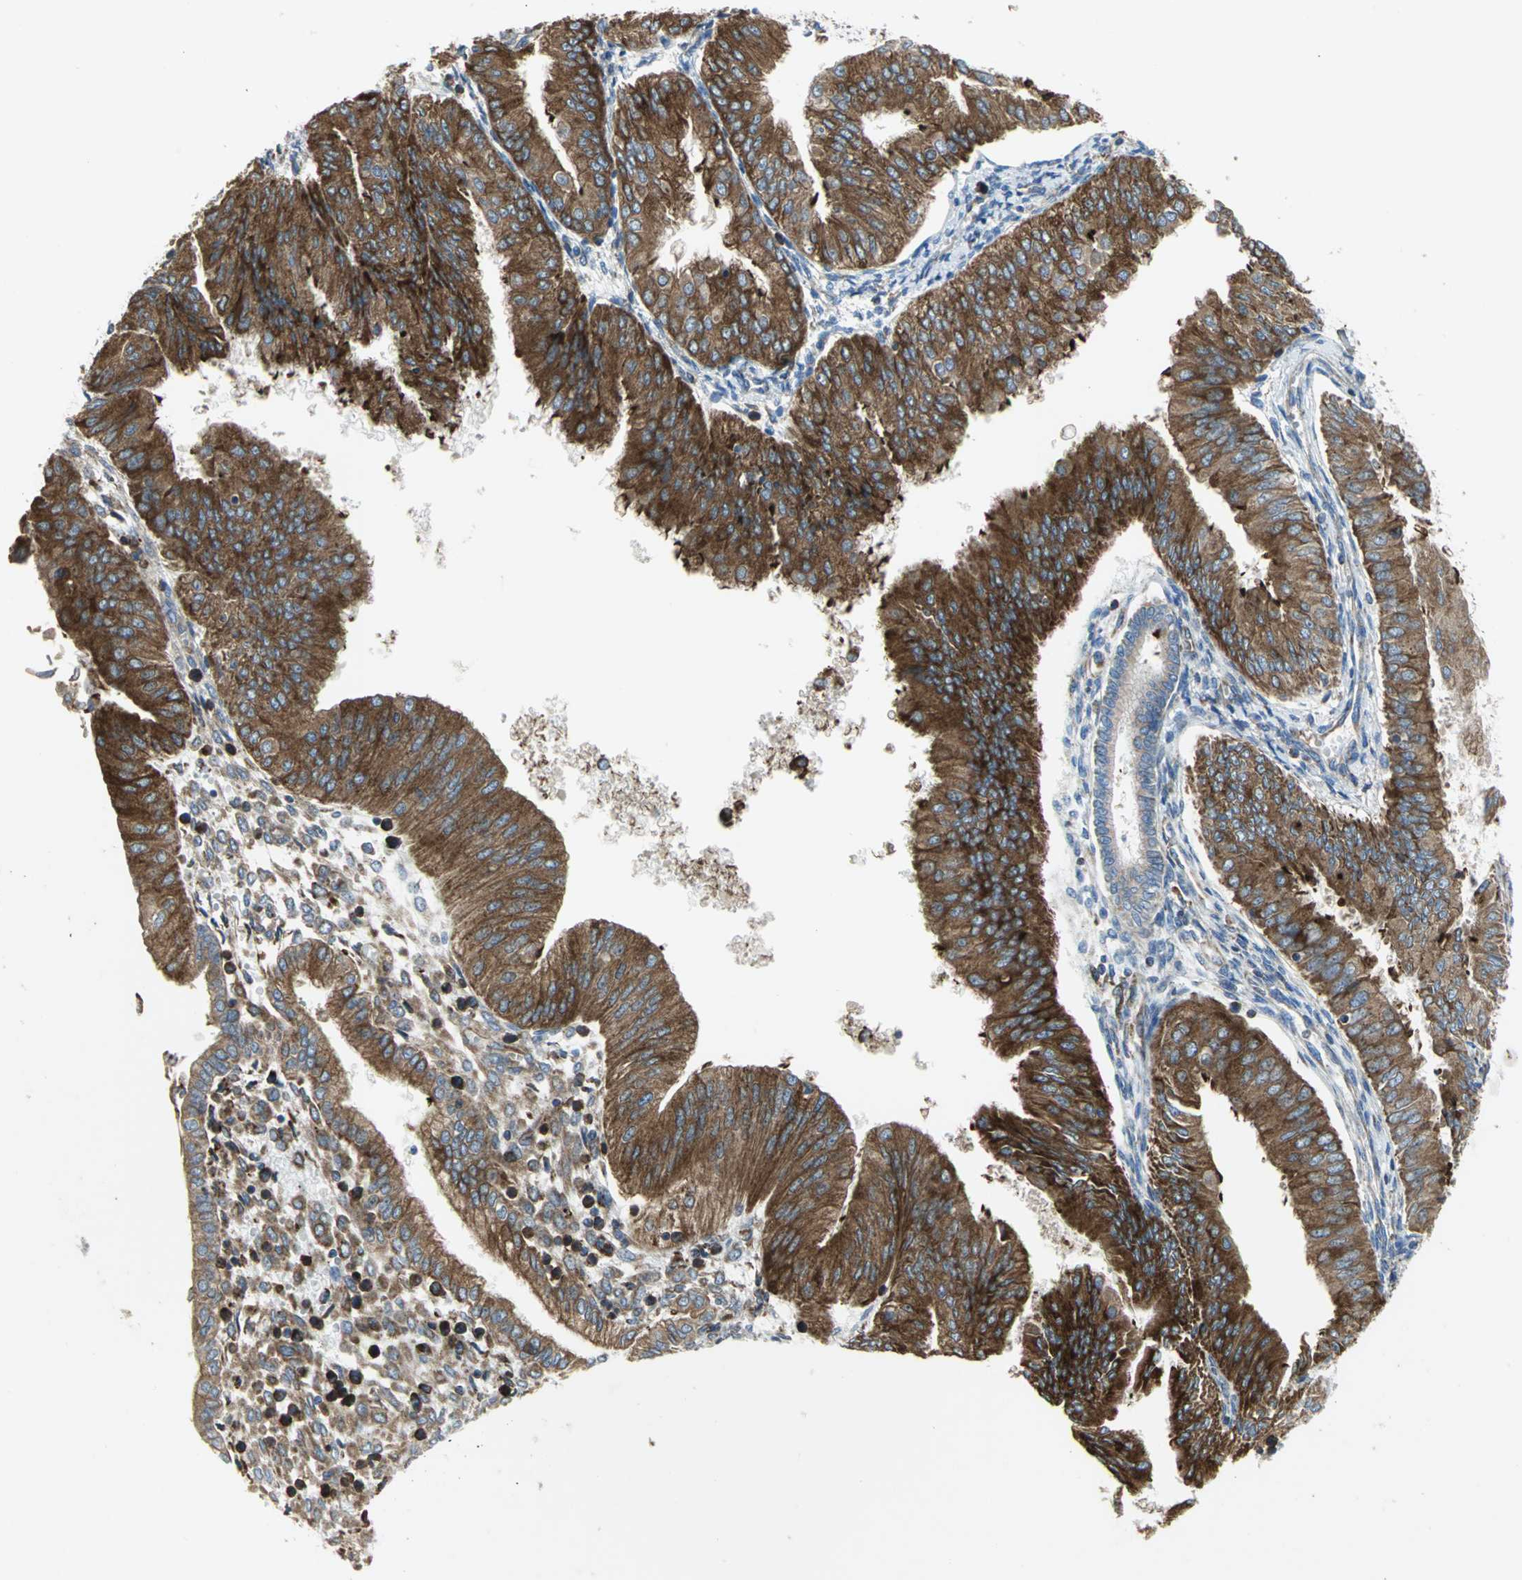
{"staining": {"intensity": "strong", "quantity": ">75%", "location": "cytoplasmic/membranous"}, "tissue": "endometrial cancer", "cell_type": "Tumor cells", "image_type": "cancer", "snomed": [{"axis": "morphology", "description": "Adenocarcinoma, NOS"}, {"axis": "topography", "description": "Endometrium"}], "caption": "Immunohistochemistry (IHC) micrograph of endometrial adenocarcinoma stained for a protein (brown), which exhibits high levels of strong cytoplasmic/membranous expression in approximately >75% of tumor cells.", "gene": "TULP4", "patient": {"sex": "female", "age": 53}}